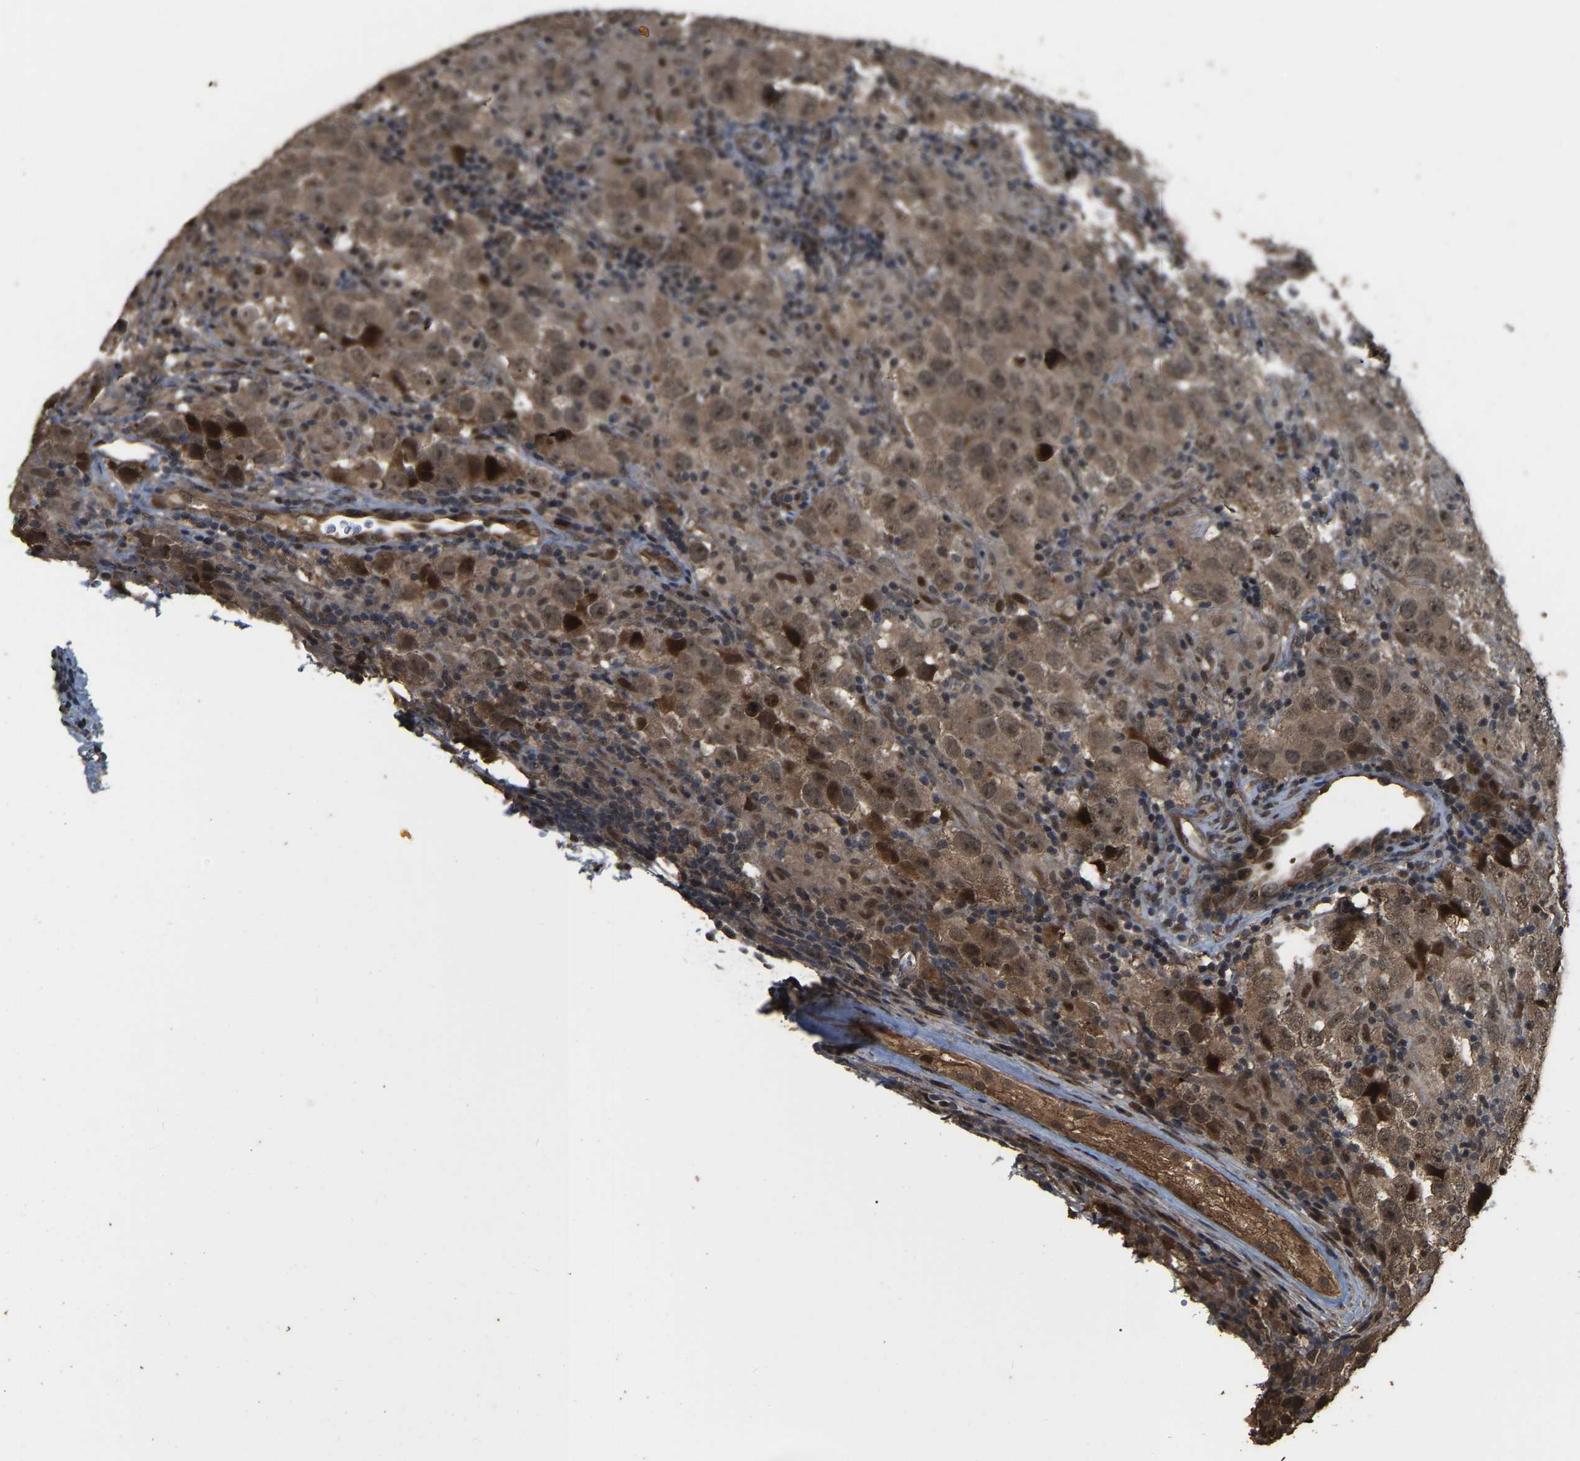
{"staining": {"intensity": "moderate", "quantity": ">75%", "location": "cytoplasmic/membranous,nuclear"}, "tissue": "testis cancer", "cell_type": "Tumor cells", "image_type": "cancer", "snomed": [{"axis": "morphology", "description": "Carcinoma, Embryonal, NOS"}, {"axis": "topography", "description": "Testis"}], "caption": "Immunohistochemistry (IHC) image of neoplastic tissue: embryonal carcinoma (testis) stained using immunohistochemistry (IHC) displays medium levels of moderate protein expression localized specifically in the cytoplasmic/membranous and nuclear of tumor cells, appearing as a cytoplasmic/membranous and nuclear brown color.", "gene": "ARHGAP23", "patient": {"sex": "male", "age": 21}}